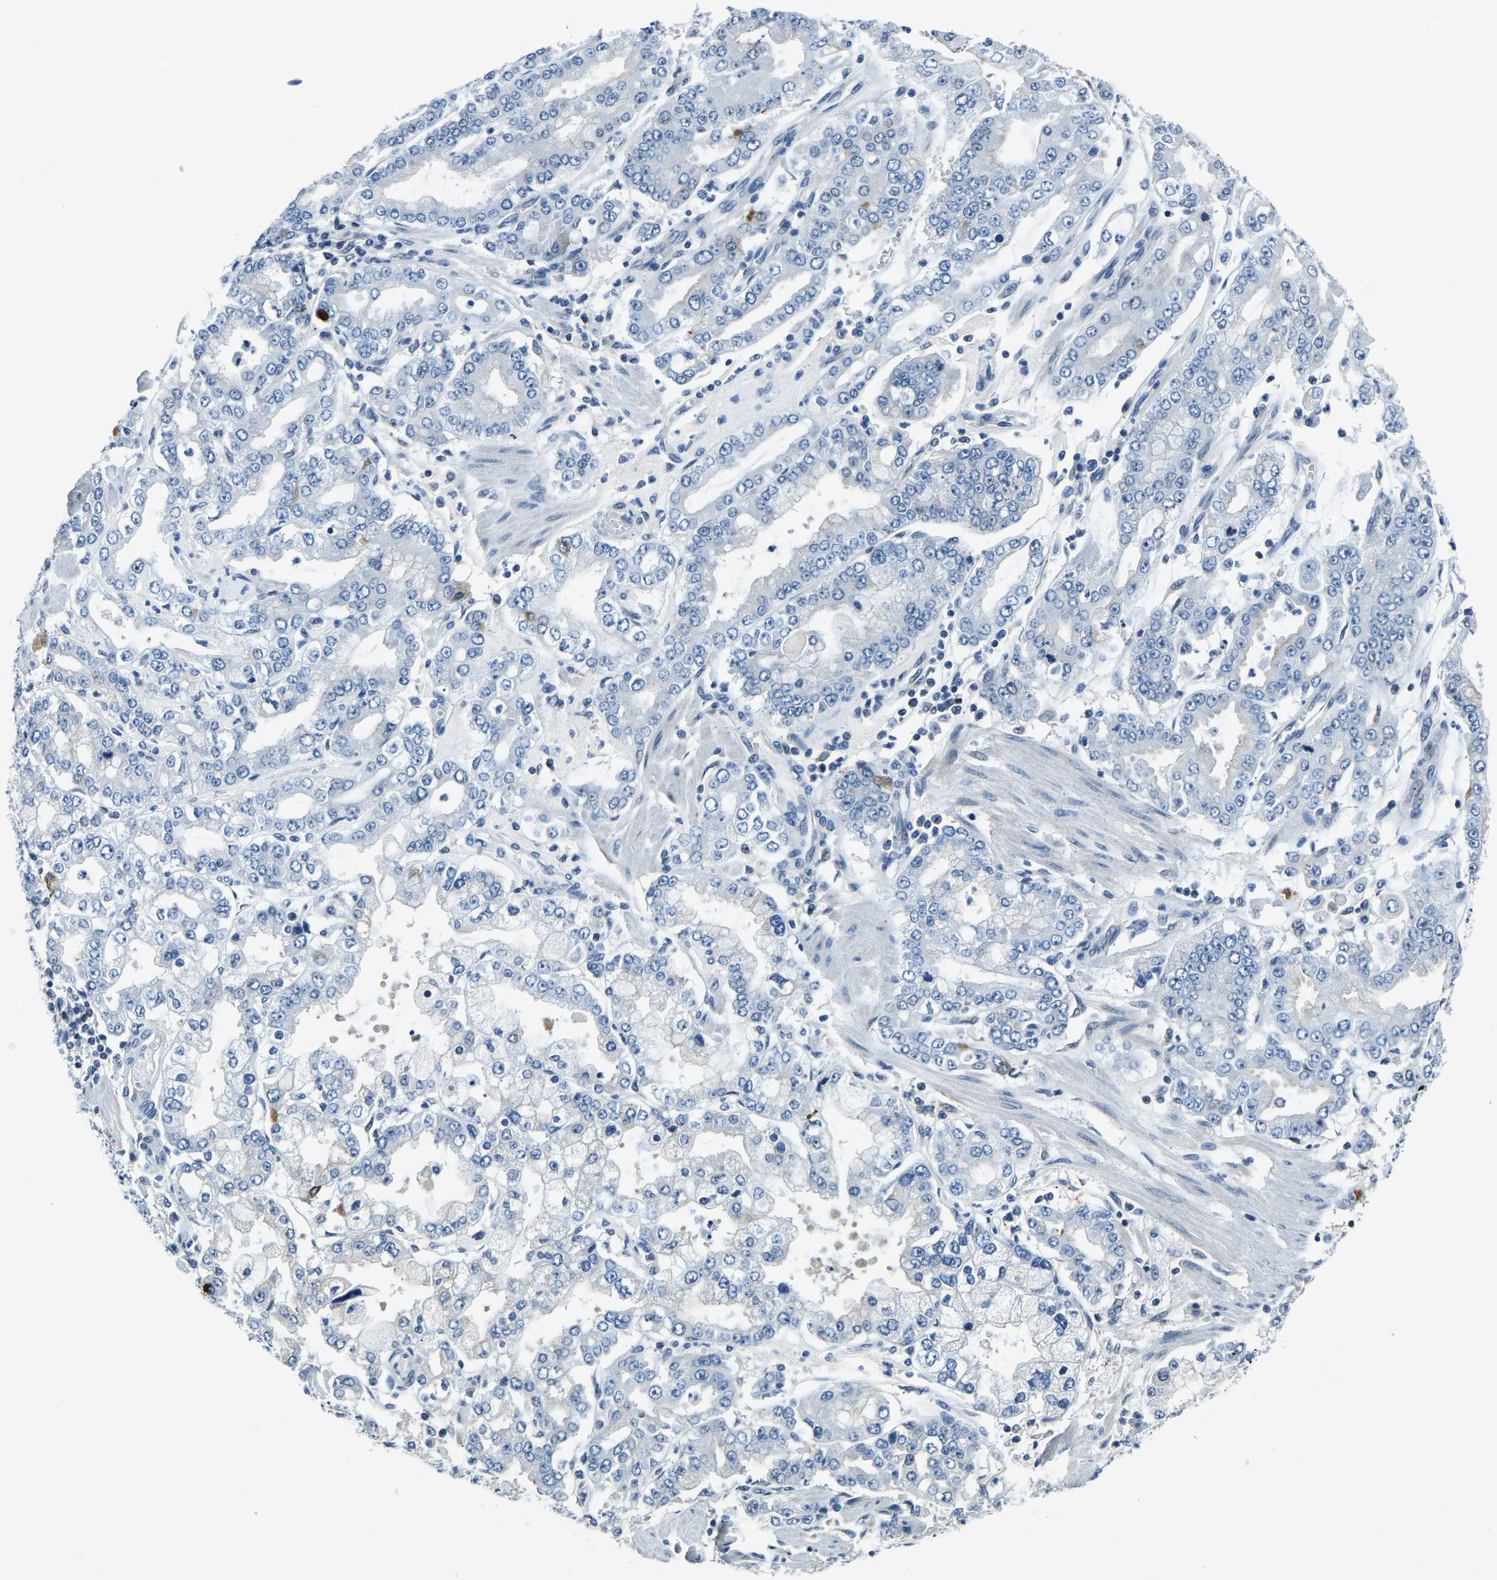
{"staining": {"intensity": "negative", "quantity": "none", "location": "none"}, "tissue": "stomach cancer", "cell_type": "Tumor cells", "image_type": "cancer", "snomed": [{"axis": "morphology", "description": "Adenocarcinoma, NOS"}, {"axis": "topography", "description": "Stomach"}], "caption": "This is an immunohistochemistry (IHC) image of human stomach adenocarcinoma. There is no staining in tumor cells.", "gene": "RRP1", "patient": {"sex": "male", "age": 76}}